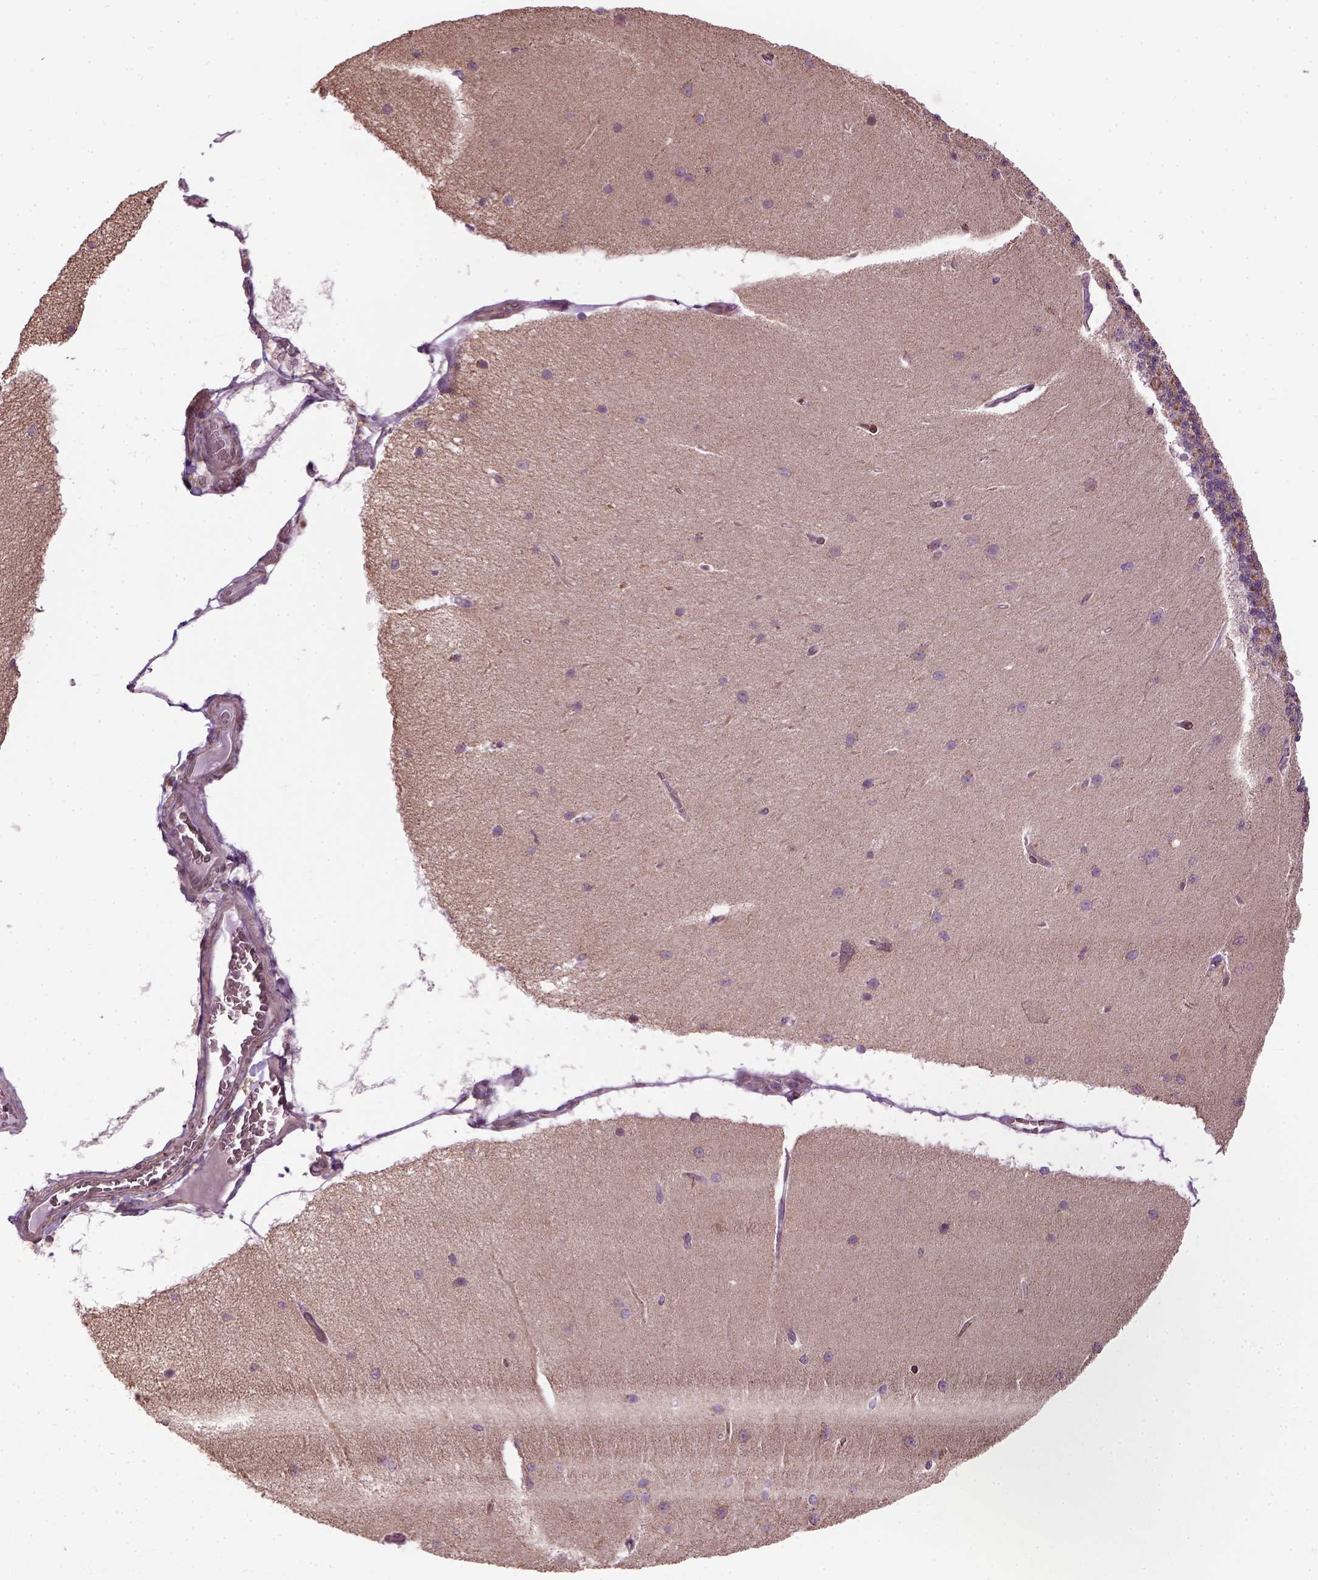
{"staining": {"intensity": "negative", "quantity": "none", "location": "none"}, "tissue": "cerebellum", "cell_type": "Cells in granular layer", "image_type": "normal", "snomed": [{"axis": "morphology", "description": "Normal tissue, NOS"}, {"axis": "topography", "description": "Cerebellum"}], "caption": "This photomicrograph is of unremarkable cerebellum stained with IHC to label a protein in brown with the nuclei are counter-stained blue. There is no expression in cells in granular layer.", "gene": "XK", "patient": {"sex": "female", "age": 54}}